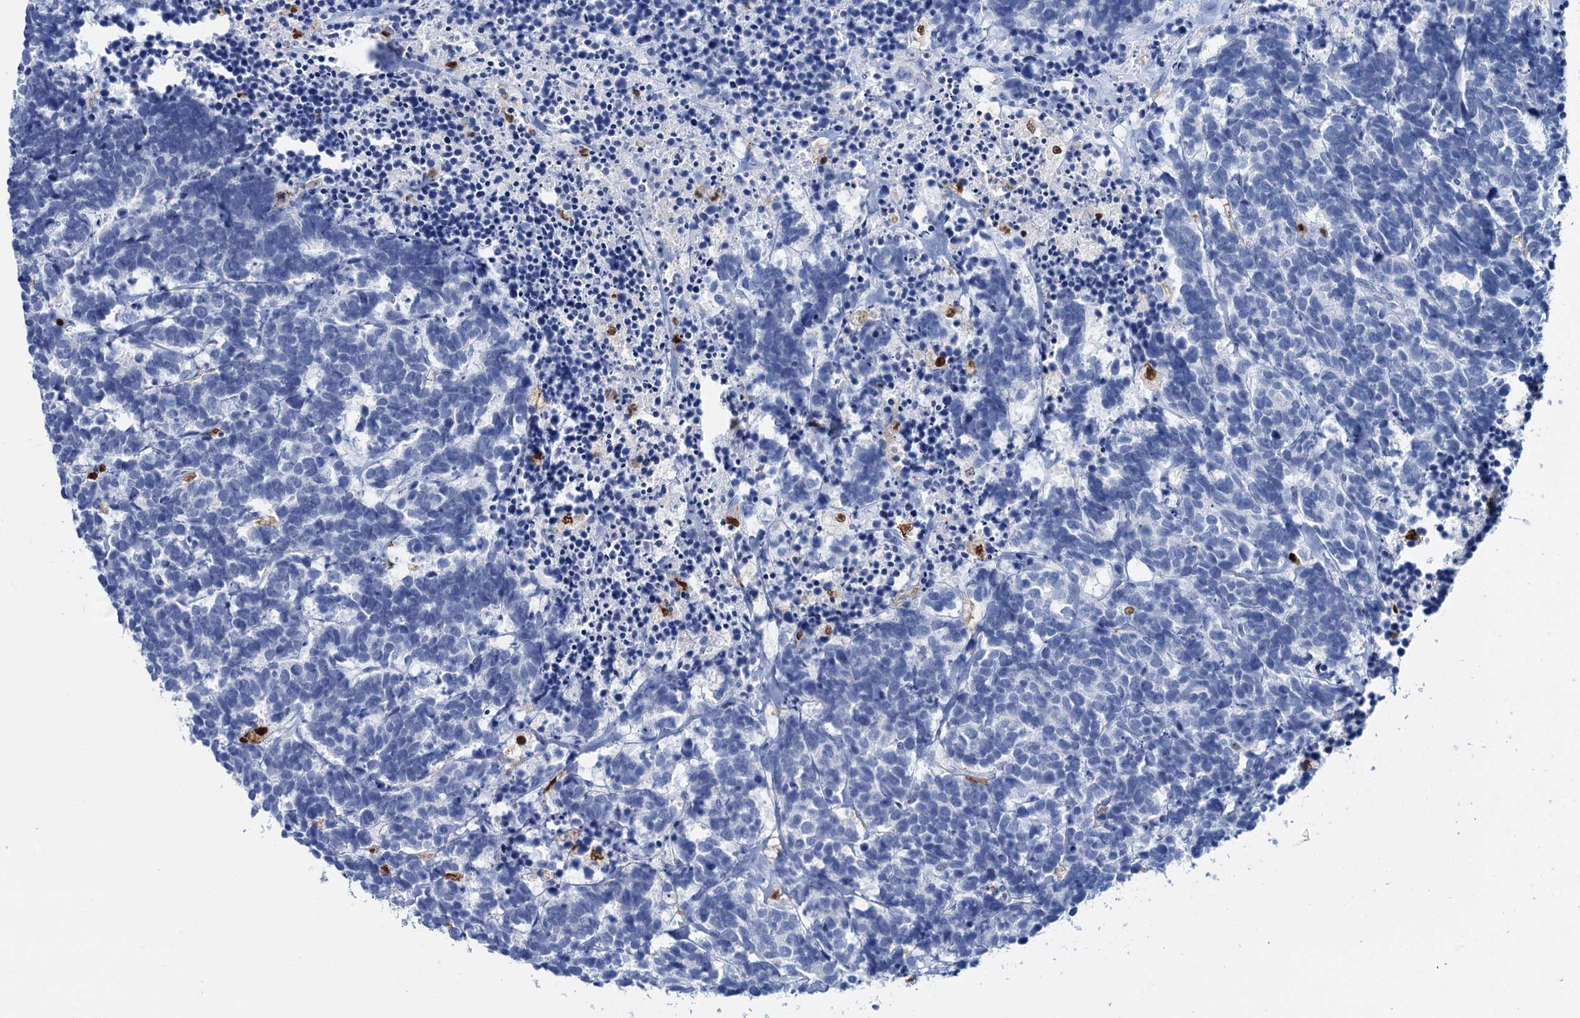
{"staining": {"intensity": "negative", "quantity": "none", "location": "none"}, "tissue": "carcinoid", "cell_type": "Tumor cells", "image_type": "cancer", "snomed": [{"axis": "morphology", "description": "Carcinoma, NOS"}, {"axis": "morphology", "description": "Carcinoid, malignant, NOS"}, {"axis": "topography", "description": "Urinary bladder"}], "caption": "This is an immunohistochemistry image of human malignant carcinoid. There is no staining in tumor cells.", "gene": "CELF2", "patient": {"sex": "male", "age": 57}}